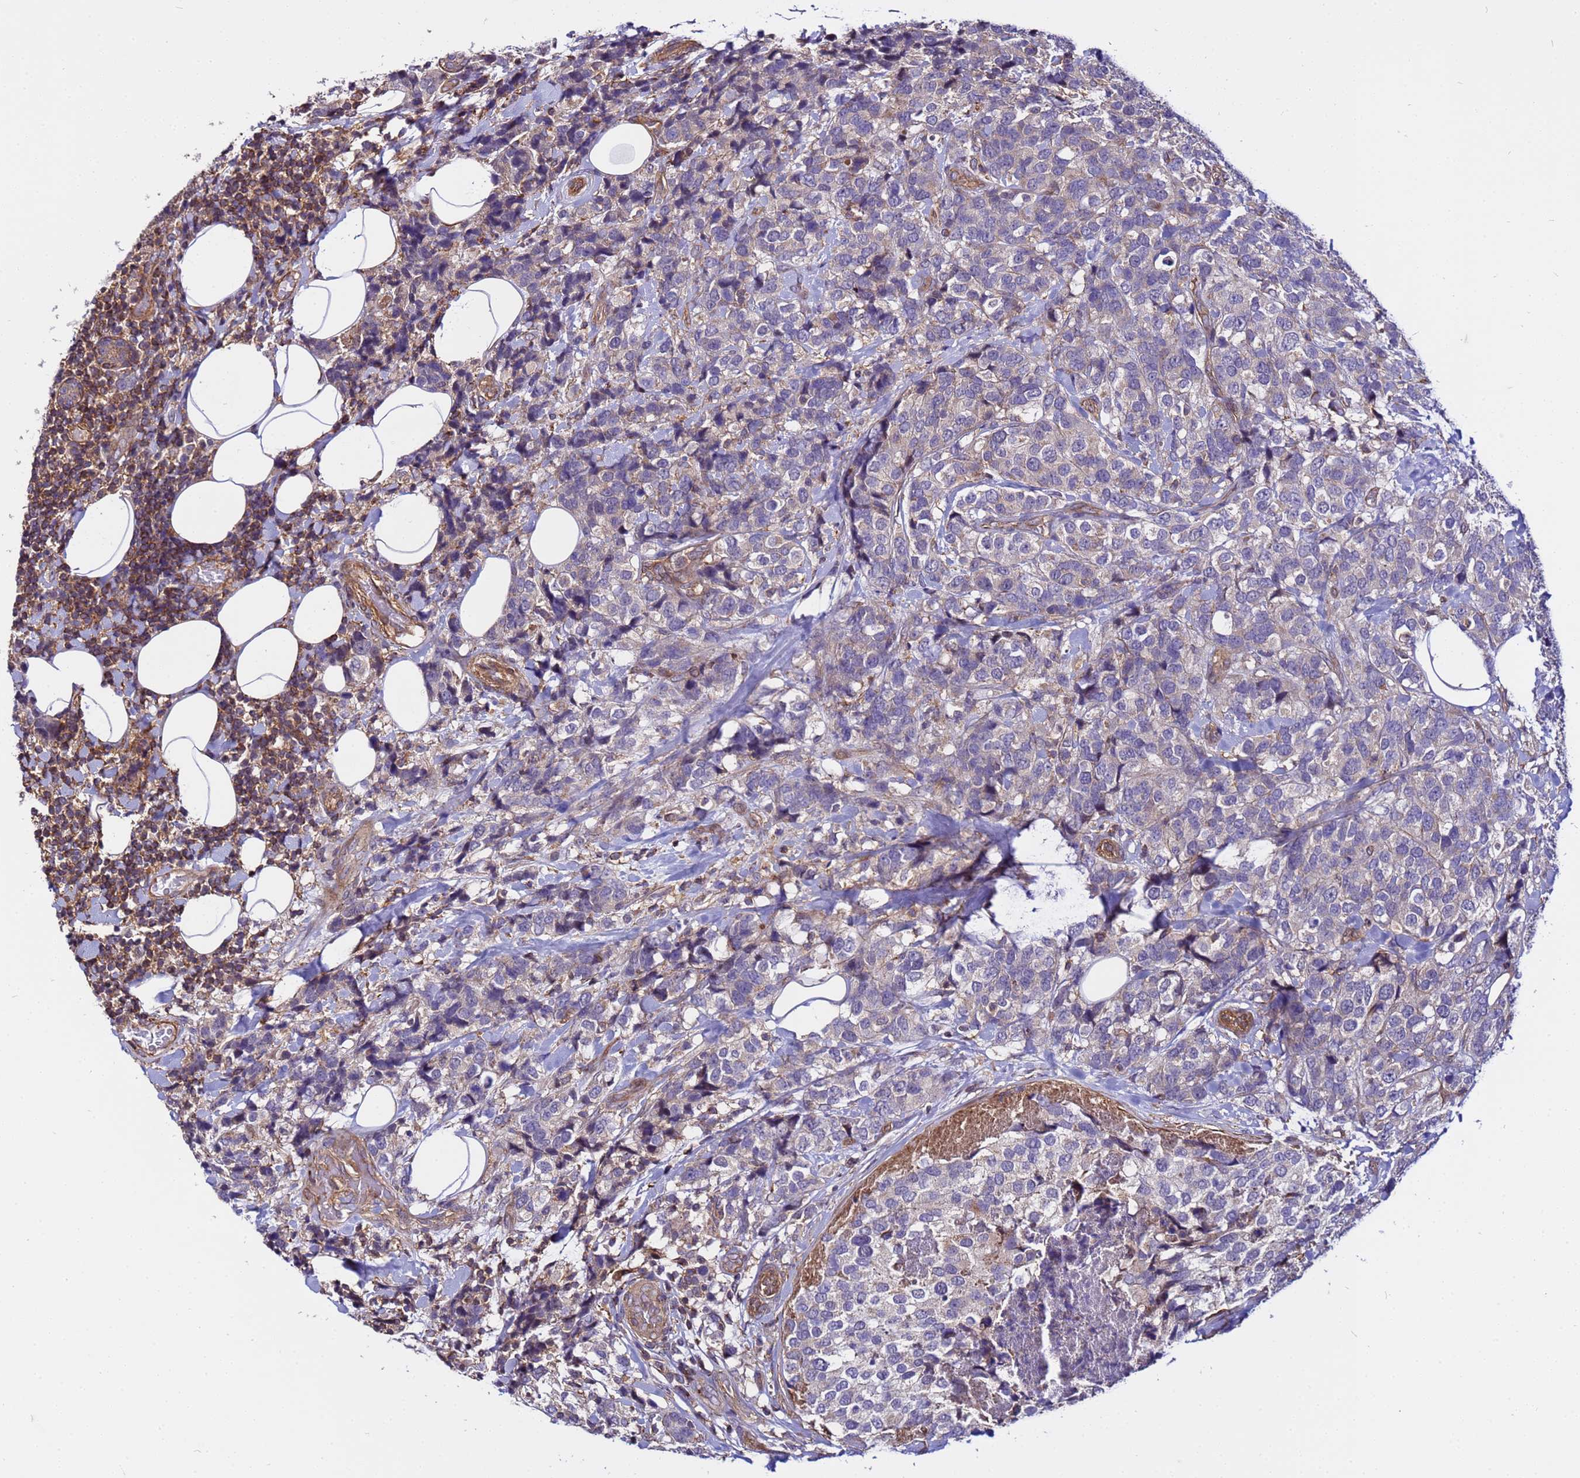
{"staining": {"intensity": "negative", "quantity": "none", "location": "none"}, "tissue": "breast cancer", "cell_type": "Tumor cells", "image_type": "cancer", "snomed": [{"axis": "morphology", "description": "Lobular carcinoma"}, {"axis": "topography", "description": "Breast"}], "caption": "DAB immunohistochemical staining of lobular carcinoma (breast) displays no significant positivity in tumor cells.", "gene": "STK38", "patient": {"sex": "female", "age": 59}}